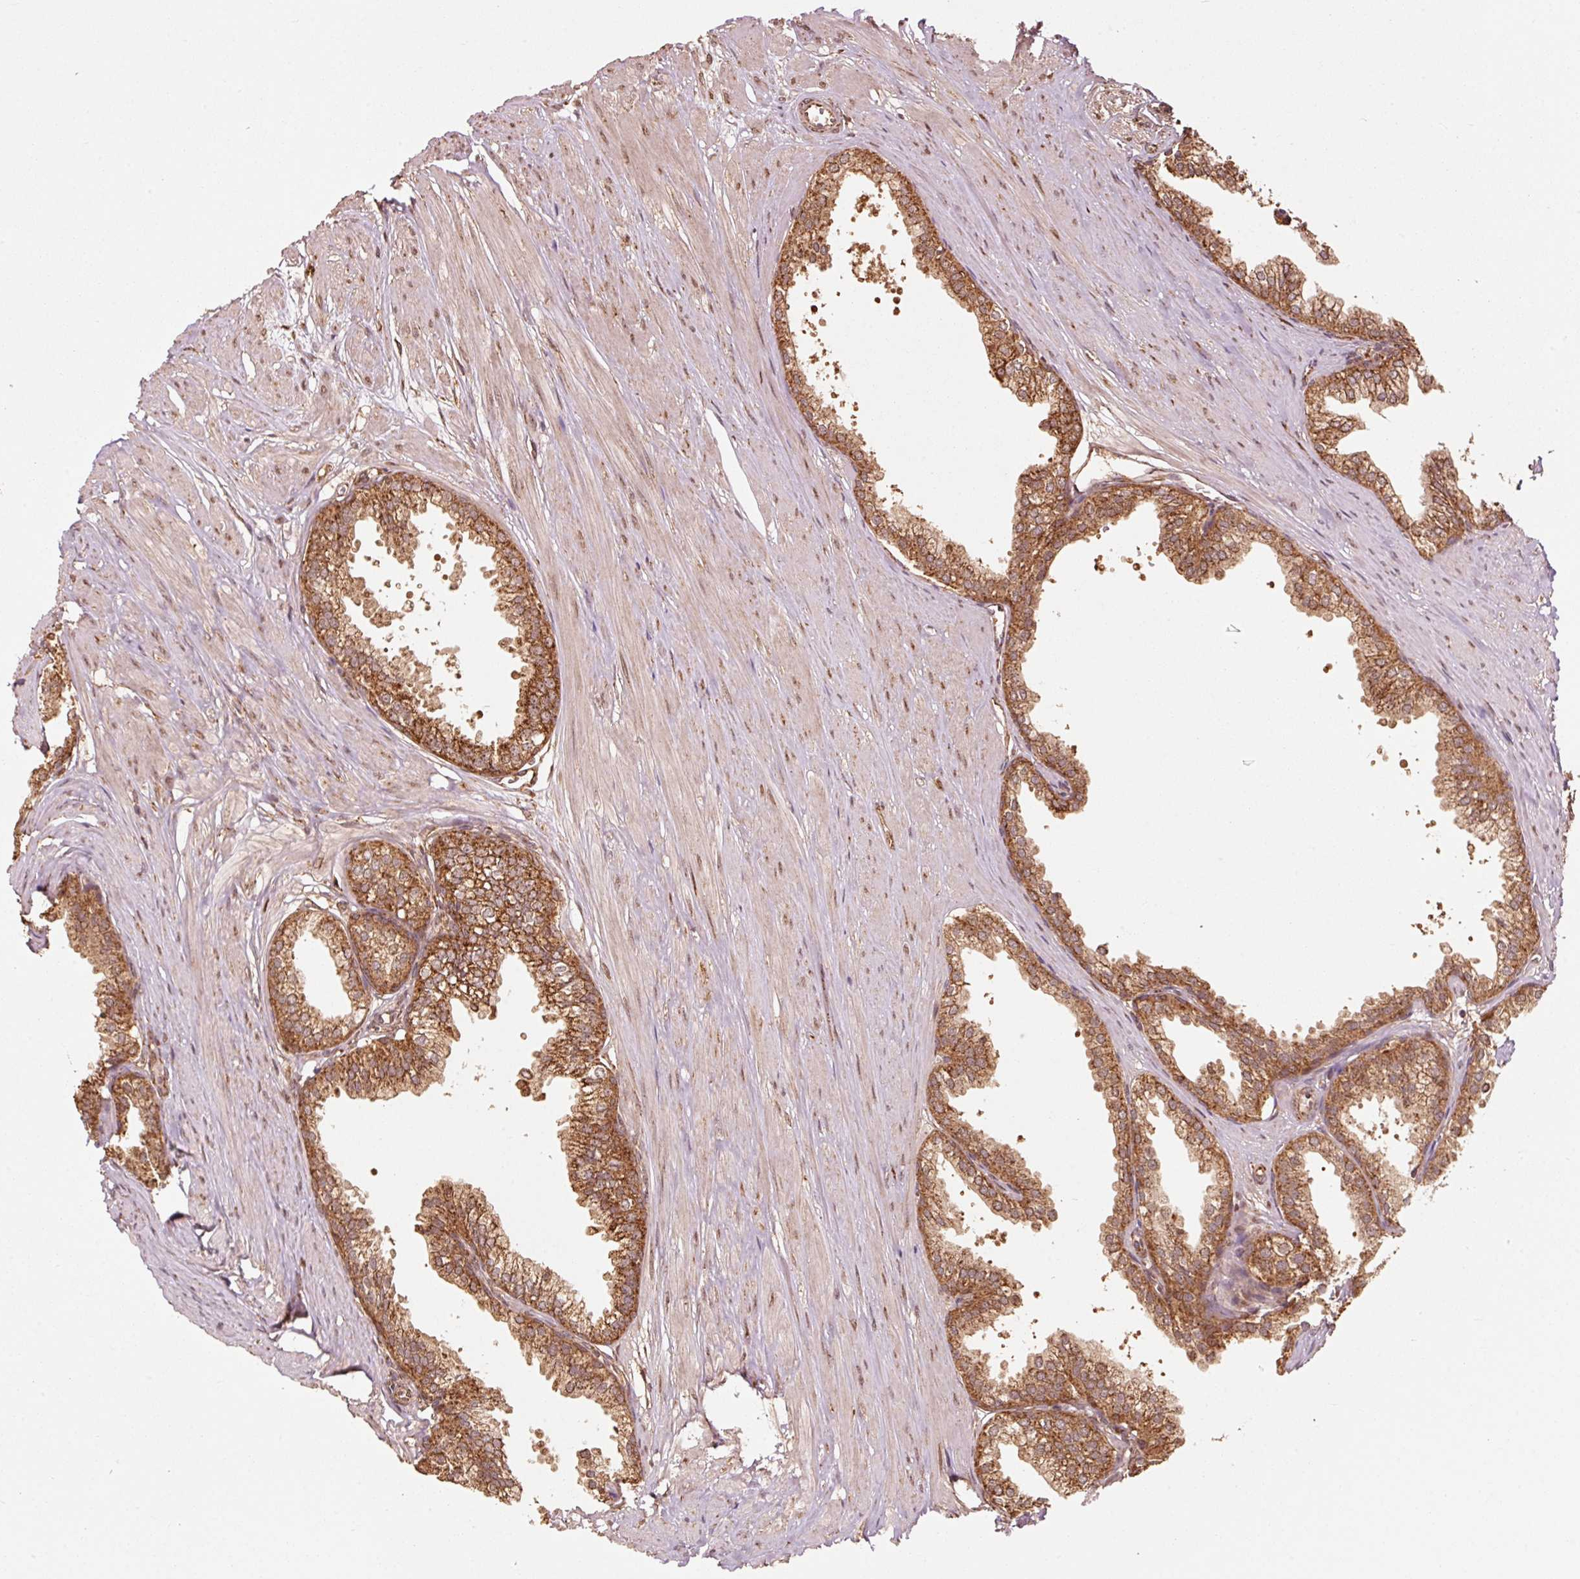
{"staining": {"intensity": "strong", "quantity": ">75%", "location": "cytoplasmic/membranous"}, "tissue": "prostate", "cell_type": "Glandular cells", "image_type": "normal", "snomed": [{"axis": "morphology", "description": "Normal tissue, NOS"}, {"axis": "topography", "description": "Prostate"}, {"axis": "topography", "description": "Peripheral nerve tissue"}], "caption": "IHC of benign prostate demonstrates high levels of strong cytoplasmic/membranous expression in approximately >75% of glandular cells.", "gene": "MRPL16", "patient": {"sex": "male", "age": 55}}